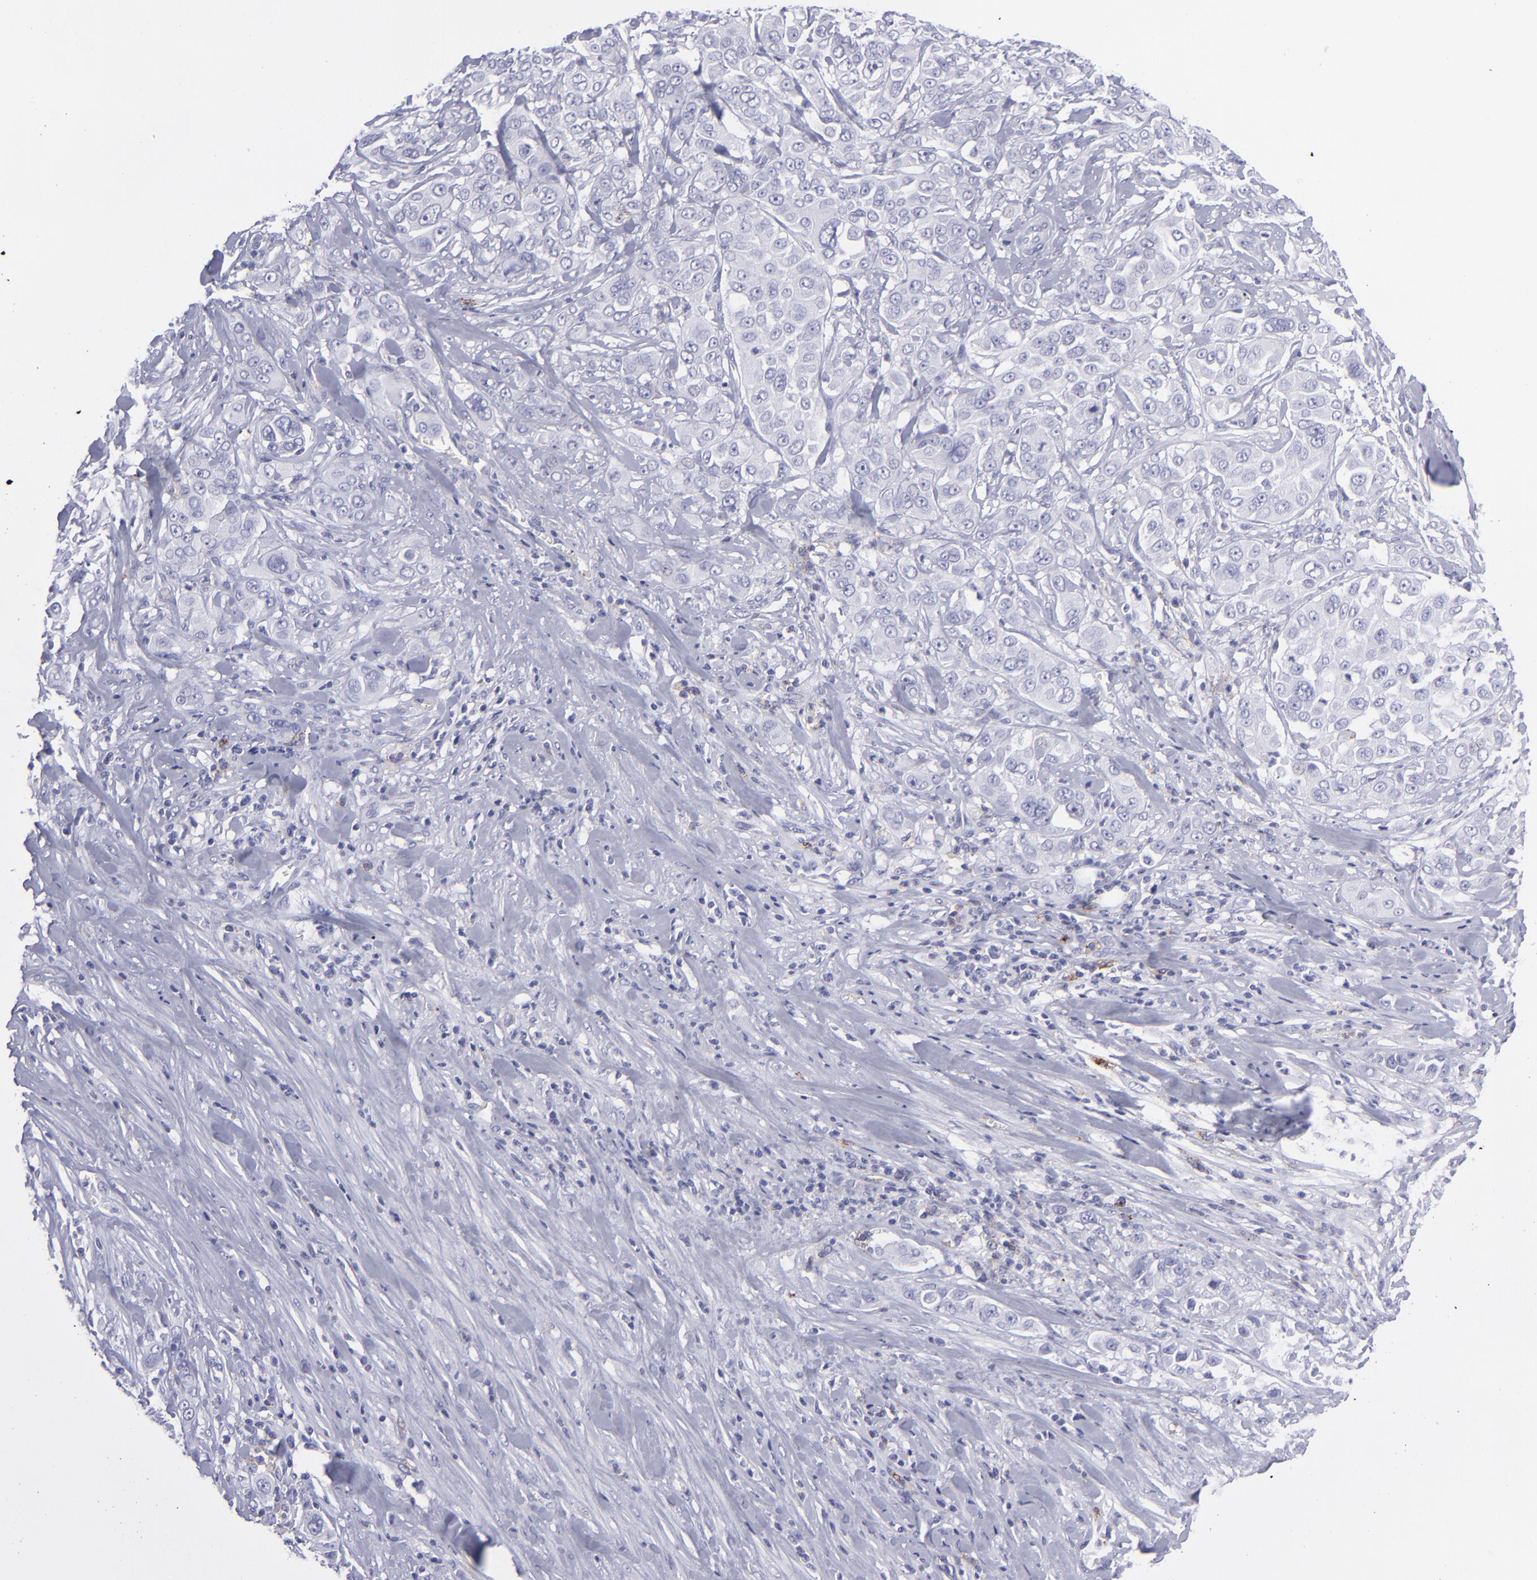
{"staining": {"intensity": "negative", "quantity": "none", "location": "none"}, "tissue": "pancreatic cancer", "cell_type": "Tumor cells", "image_type": "cancer", "snomed": [{"axis": "morphology", "description": "Adenocarcinoma, NOS"}, {"axis": "topography", "description": "Pancreas"}], "caption": "Photomicrograph shows no protein staining in tumor cells of adenocarcinoma (pancreatic) tissue. (DAB immunohistochemistry (IHC) visualized using brightfield microscopy, high magnification).", "gene": "SELPLG", "patient": {"sex": "female", "age": 52}}